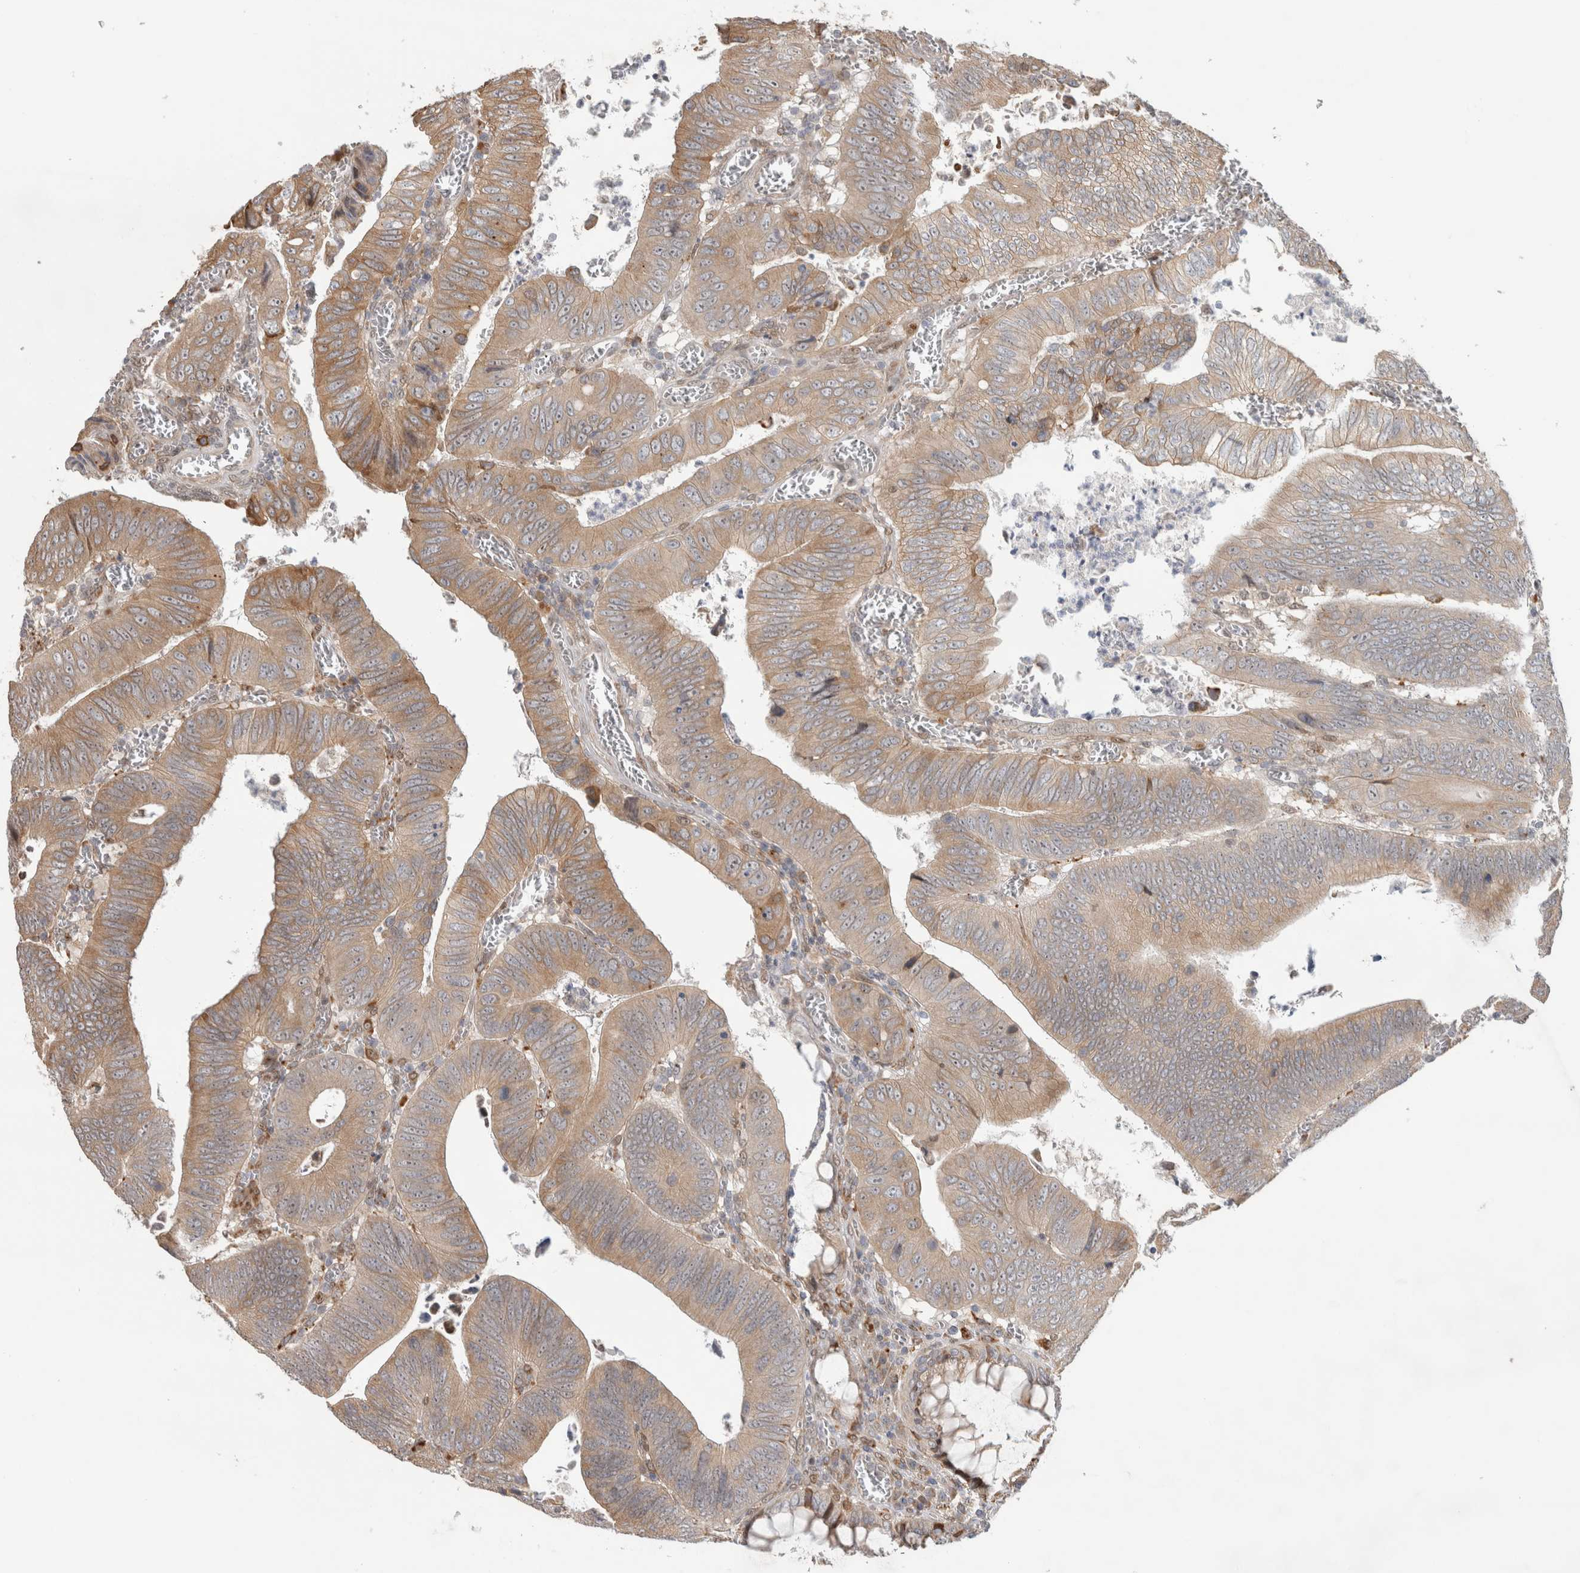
{"staining": {"intensity": "moderate", "quantity": ">75%", "location": "cytoplasmic/membranous"}, "tissue": "colorectal cancer", "cell_type": "Tumor cells", "image_type": "cancer", "snomed": [{"axis": "morphology", "description": "Inflammation, NOS"}, {"axis": "morphology", "description": "Adenocarcinoma, NOS"}, {"axis": "topography", "description": "Colon"}], "caption": "A photomicrograph showing moderate cytoplasmic/membranous expression in approximately >75% of tumor cells in colorectal adenocarcinoma, as visualized by brown immunohistochemical staining.", "gene": "NAB2", "patient": {"sex": "male", "age": 72}}